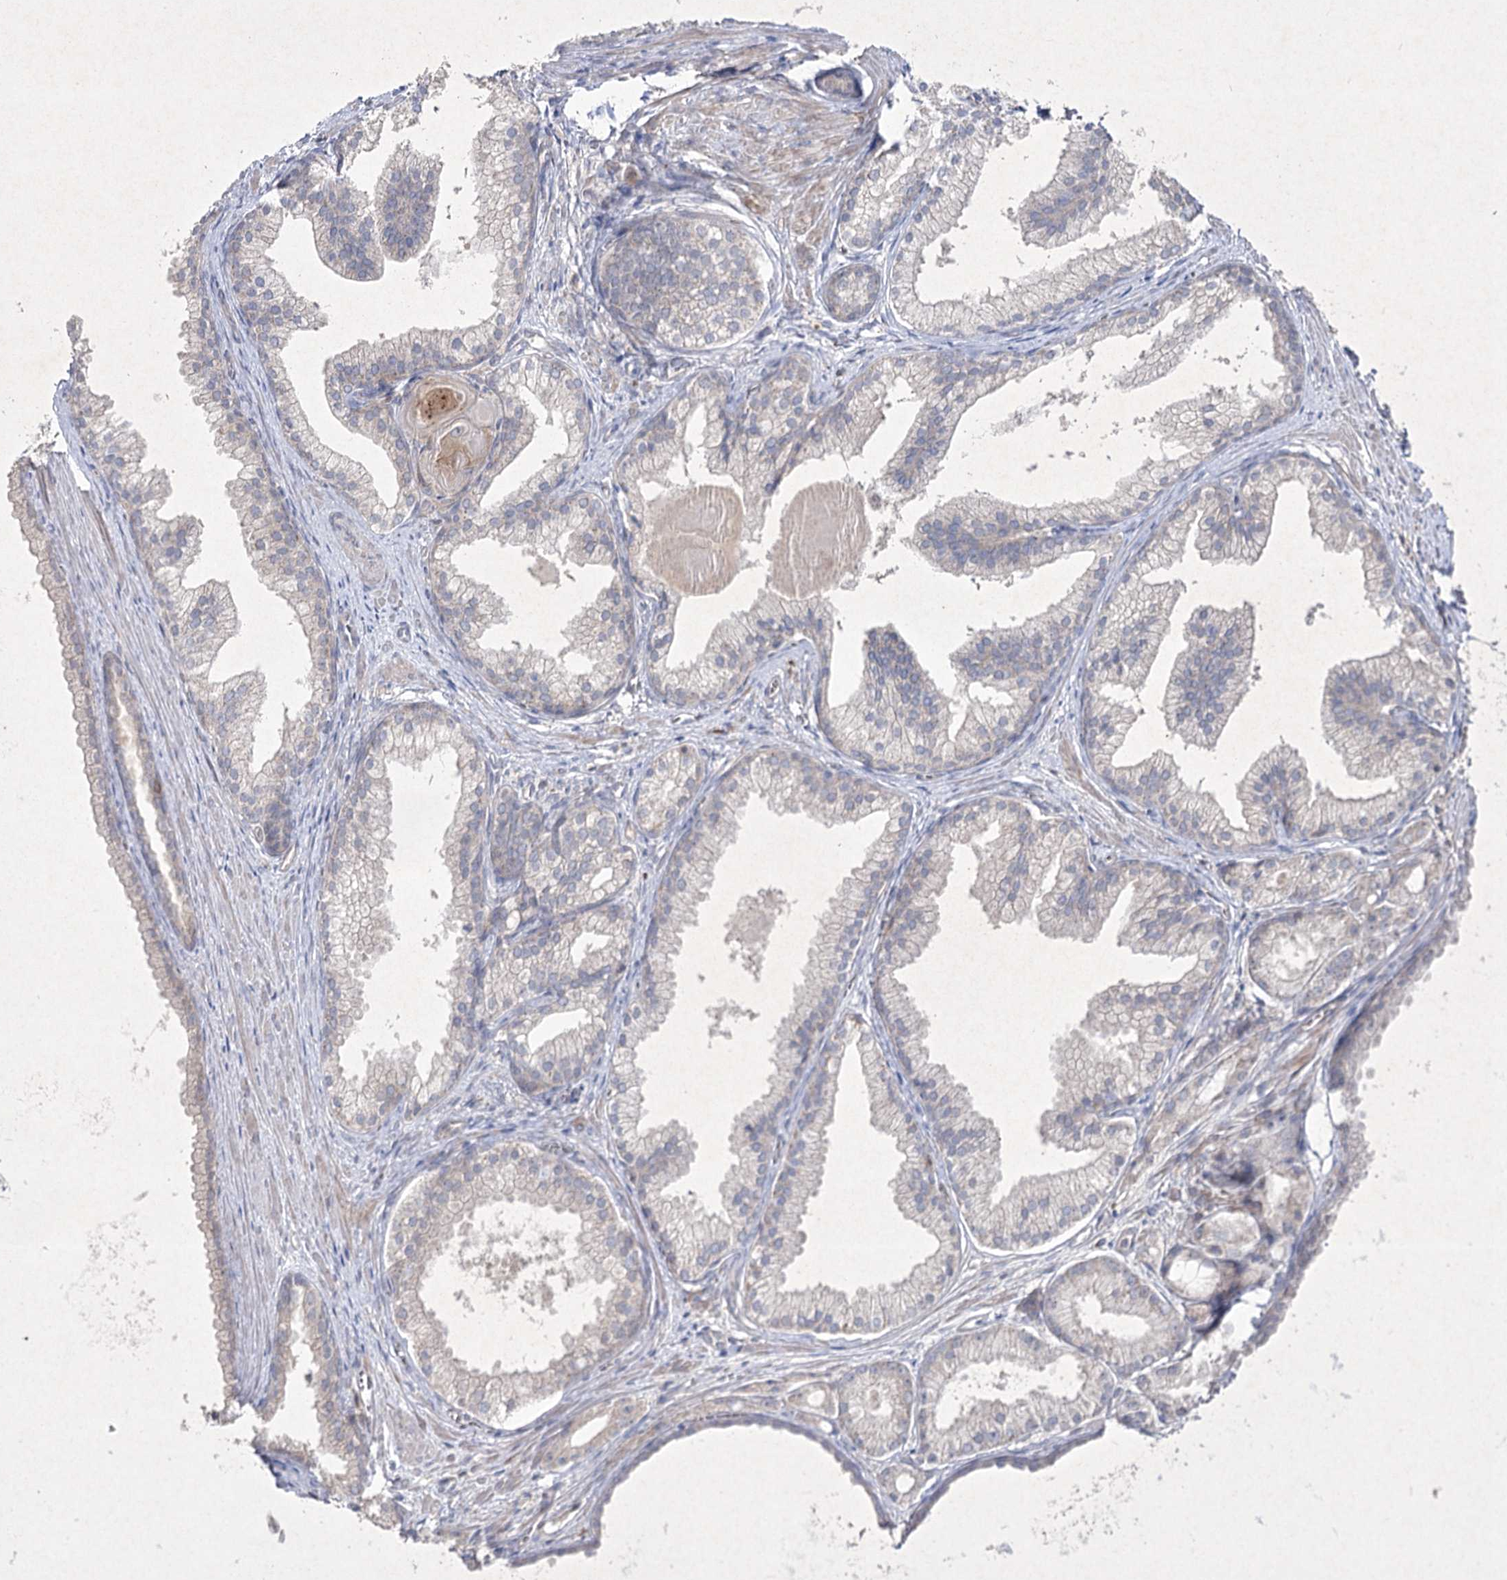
{"staining": {"intensity": "weak", "quantity": "<25%", "location": "cytoplasmic/membranous"}, "tissue": "prostate cancer", "cell_type": "Tumor cells", "image_type": "cancer", "snomed": [{"axis": "morphology", "description": "Adenocarcinoma, Low grade"}, {"axis": "topography", "description": "Prostate"}], "caption": "Protein analysis of prostate low-grade adenocarcinoma reveals no significant positivity in tumor cells.", "gene": "CIB2", "patient": {"sex": "male", "age": 54}}